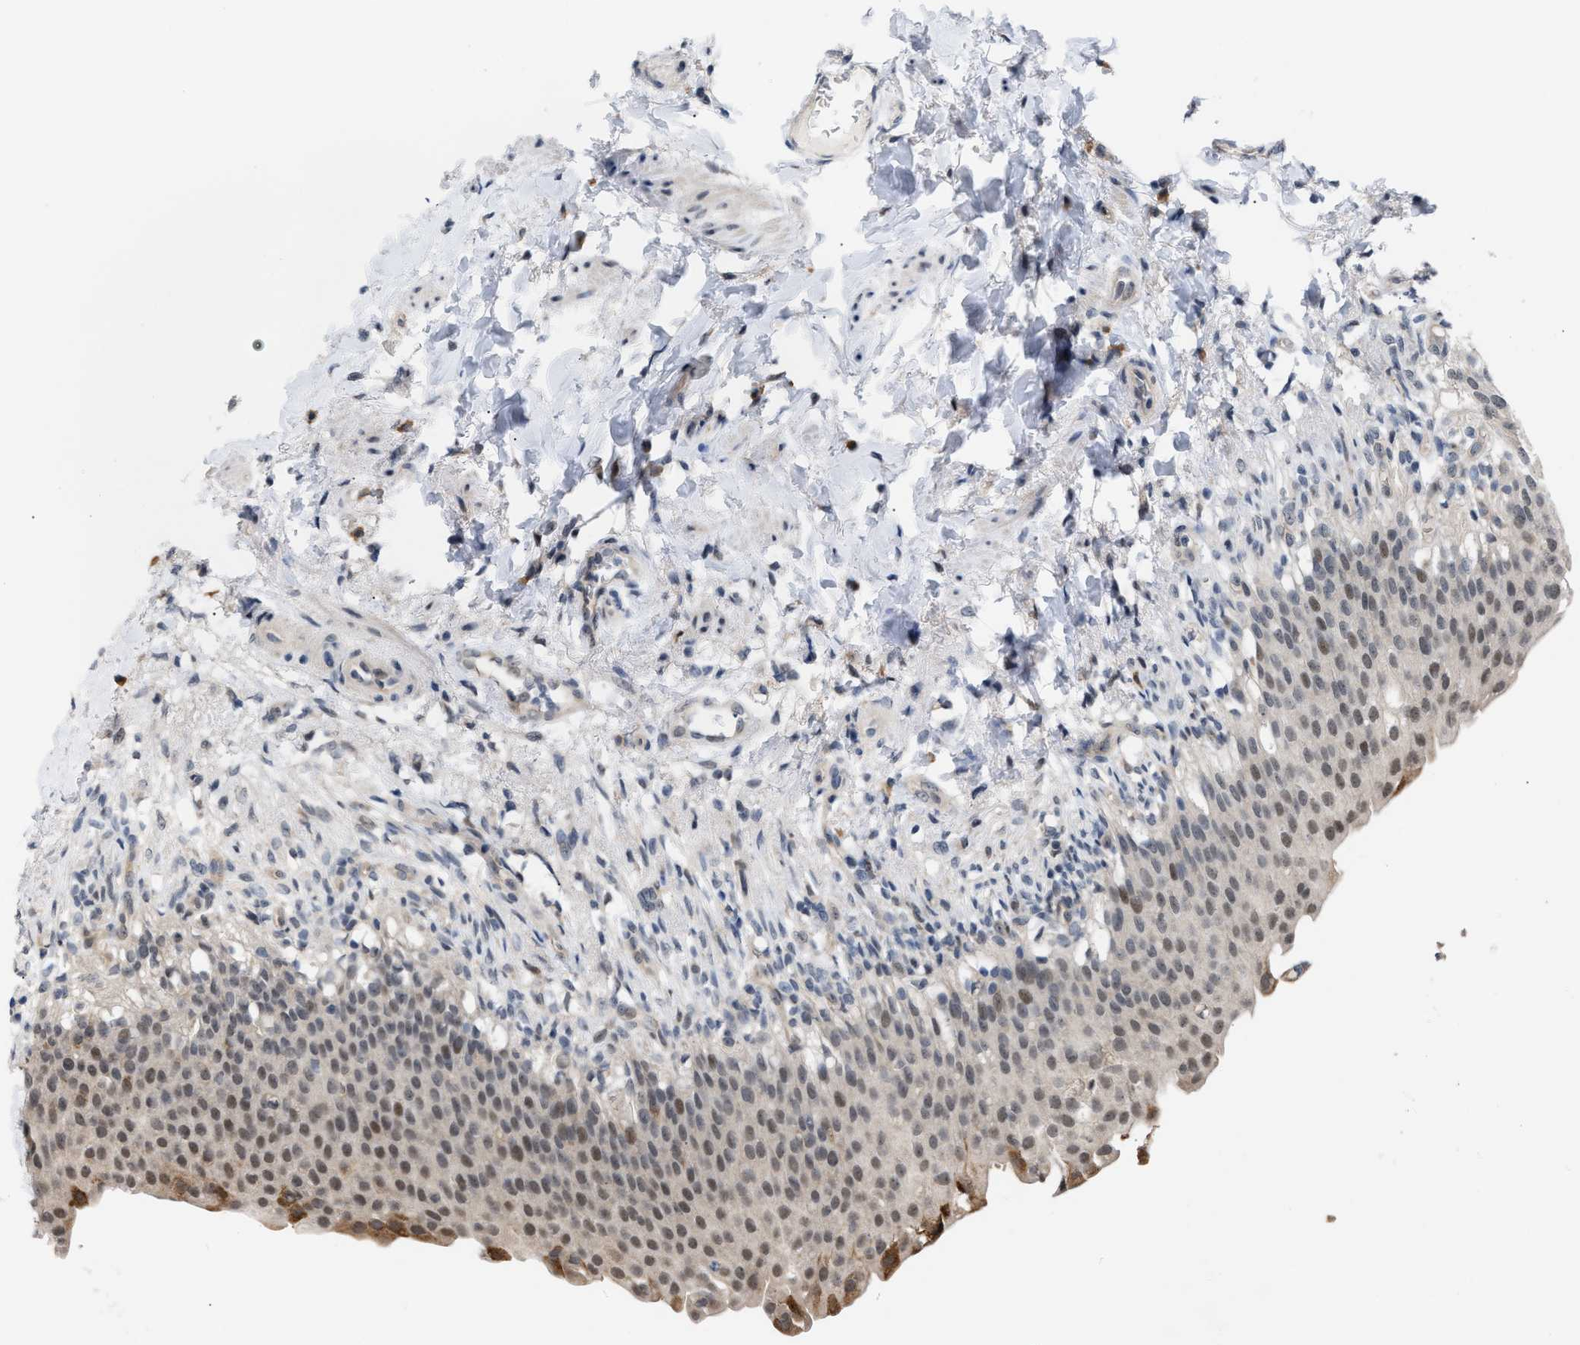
{"staining": {"intensity": "weak", "quantity": "25%-75%", "location": "nuclear"}, "tissue": "urinary bladder", "cell_type": "Urothelial cells", "image_type": "normal", "snomed": [{"axis": "morphology", "description": "Normal tissue, NOS"}, {"axis": "topography", "description": "Urinary bladder"}], "caption": "An image of urinary bladder stained for a protein reveals weak nuclear brown staining in urothelial cells. The protein is shown in brown color, while the nuclei are stained blue.", "gene": "TXNRD3", "patient": {"sex": "female", "age": 60}}